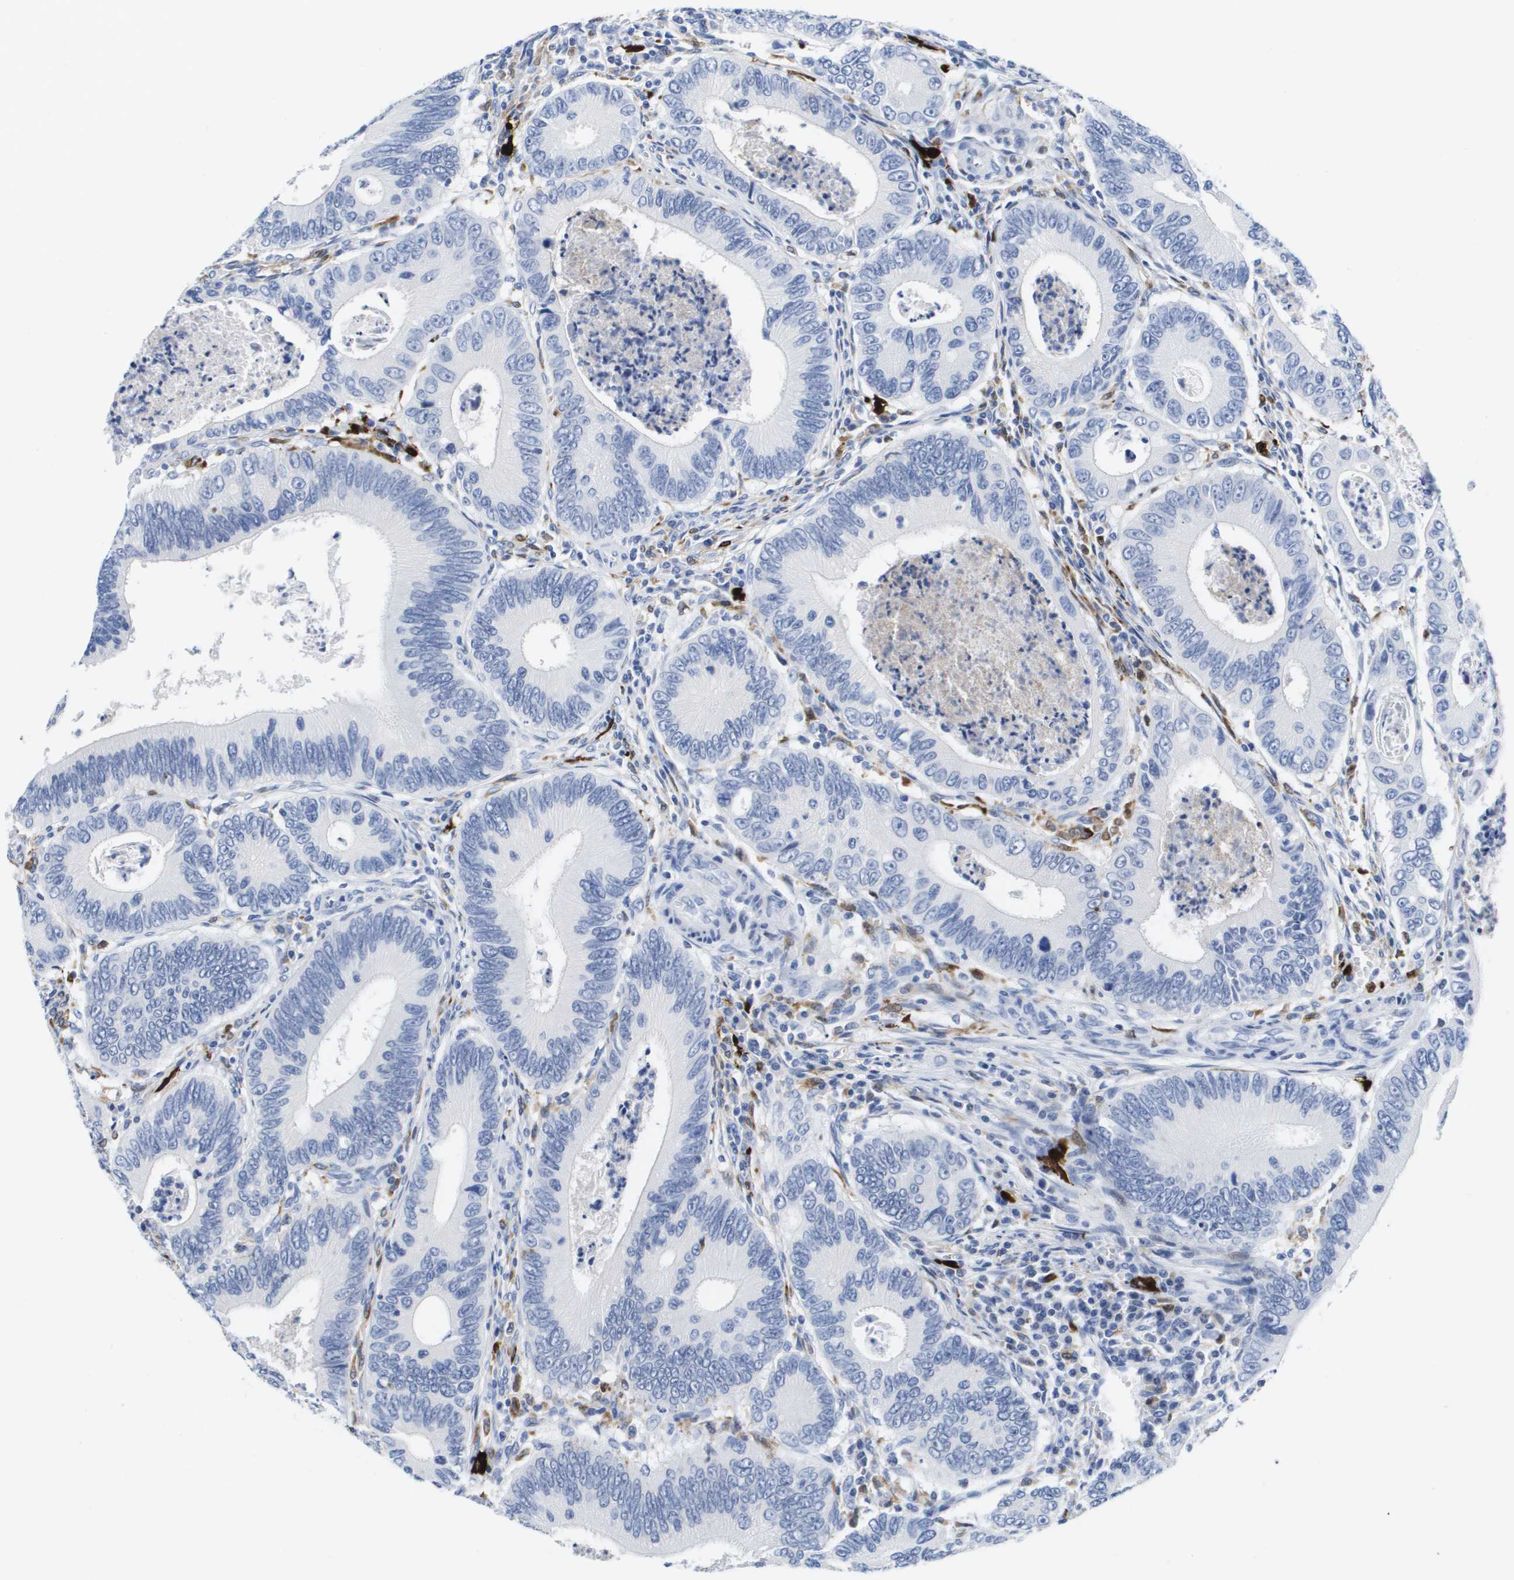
{"staining": {"intensity": "negative", "quantity": "none", "location": "none"}, "tissue": "colorectal cancer", "cell_type": "Tumor cells", "image_type": "cancer", "snomed": [{"axis": "morphology", "description": "Inflammation, NOS"}, {"axis": "morphology", "description": "Adenocarcinoma, NOS"}, {"axis": "topography", "description": "Colon"}], "caption": "A high-resolution photomicrograph shows immunohistochemistry (IHC) staining of adenocarcinoma (colorectal), which shows no significant expression in tumor cells. Brightfield microscopy of immunohistochemistry stained with DAB (brown) and hematoxylin (blue), captured at high magnification.", "gene": "HMOX1", "patient": {"sex": "male", "age": 72}}